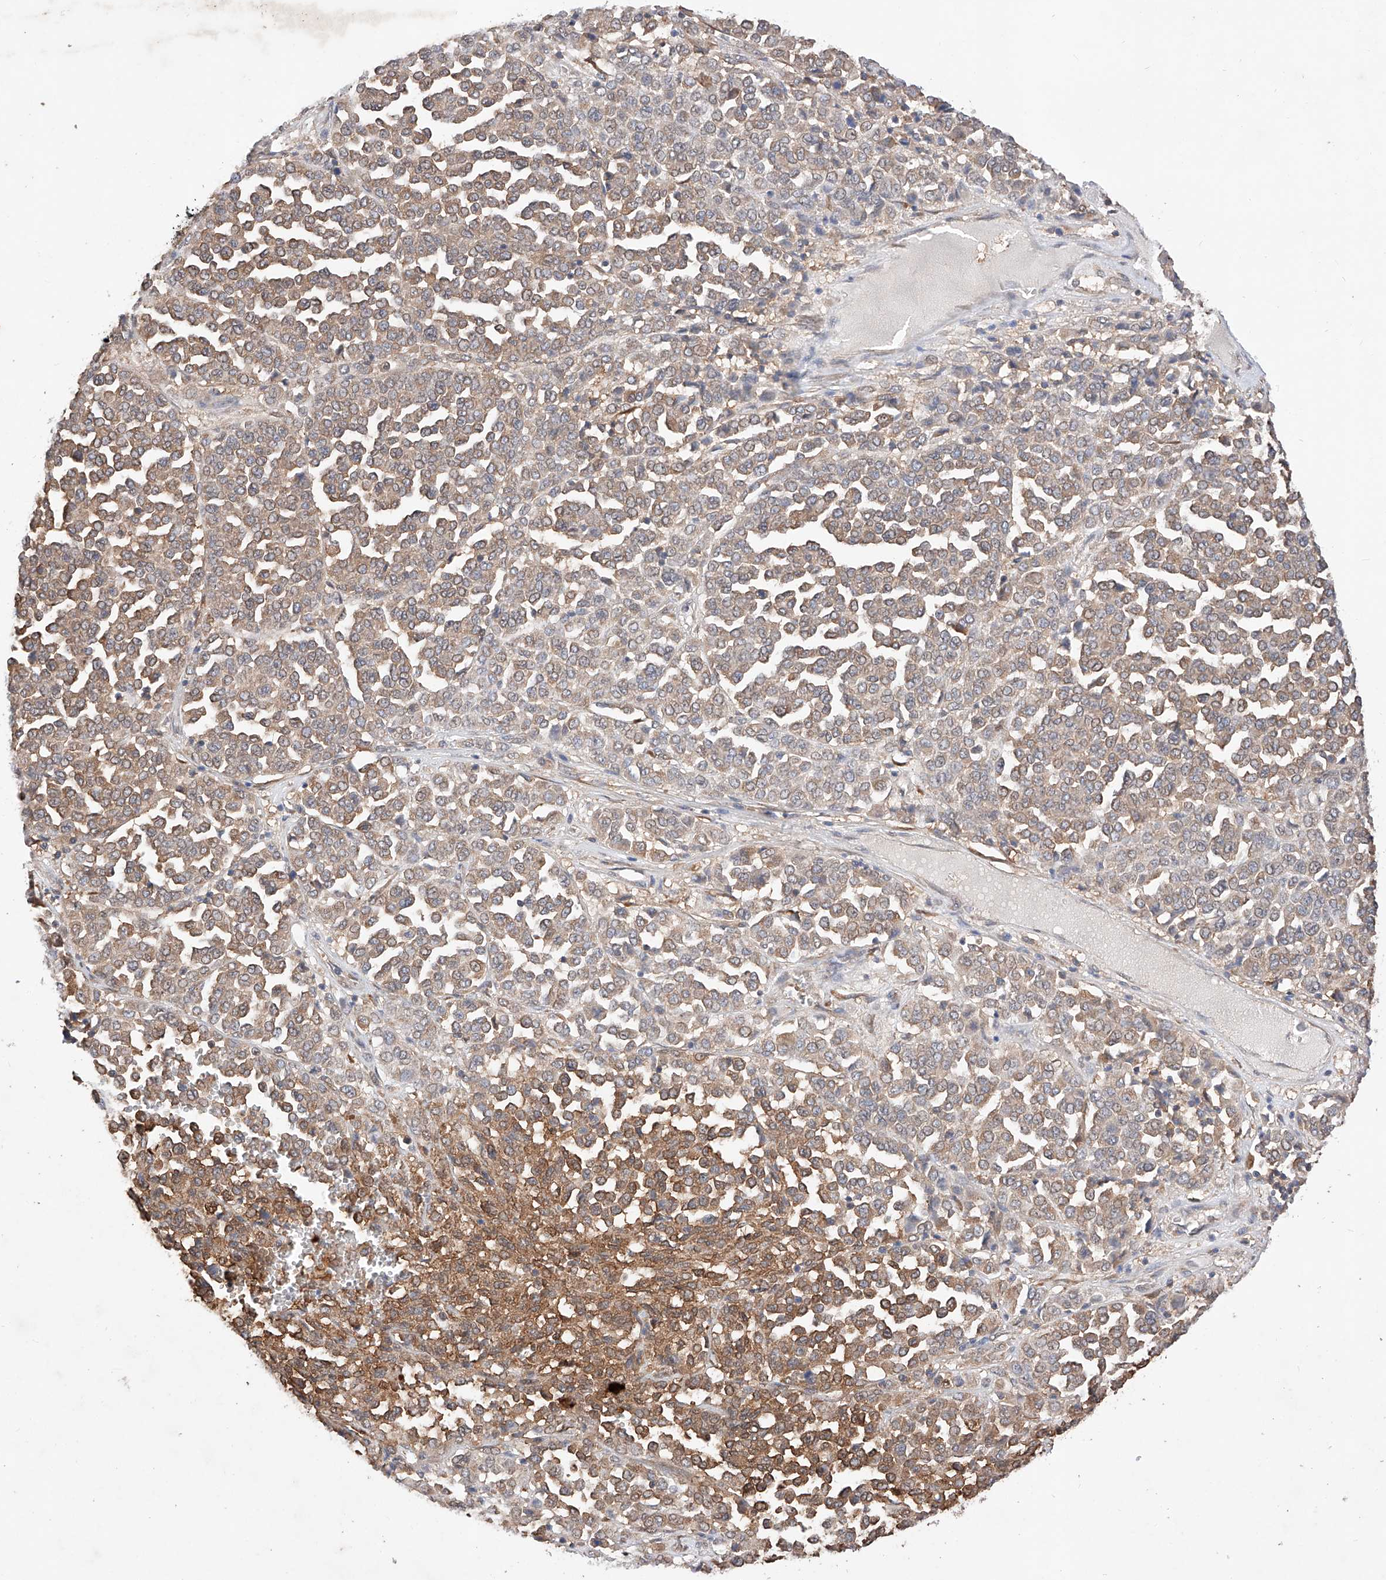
{"staining": {"intensity": "moderate", "quantity": ">75%", "location": "cytoplasmic/membranous"}, "tissue": "melanoma", "cell_type": "Tumor cells", "image_type": "cancer", "snomed": [{"axis": "morphology", "description": "Malignant melanoma, Metastatic site"}, {"axis": "topography", "description": "Pancreas"}], "caption": "The image exhibits staining of malignant melanoma (metastatic site), revealing moderate cytoplasmic/membranous protein expression (brown color) within tumor cells.", "gene": "ZSCAN4", "patient": {"sex": "female", "age": 30}}